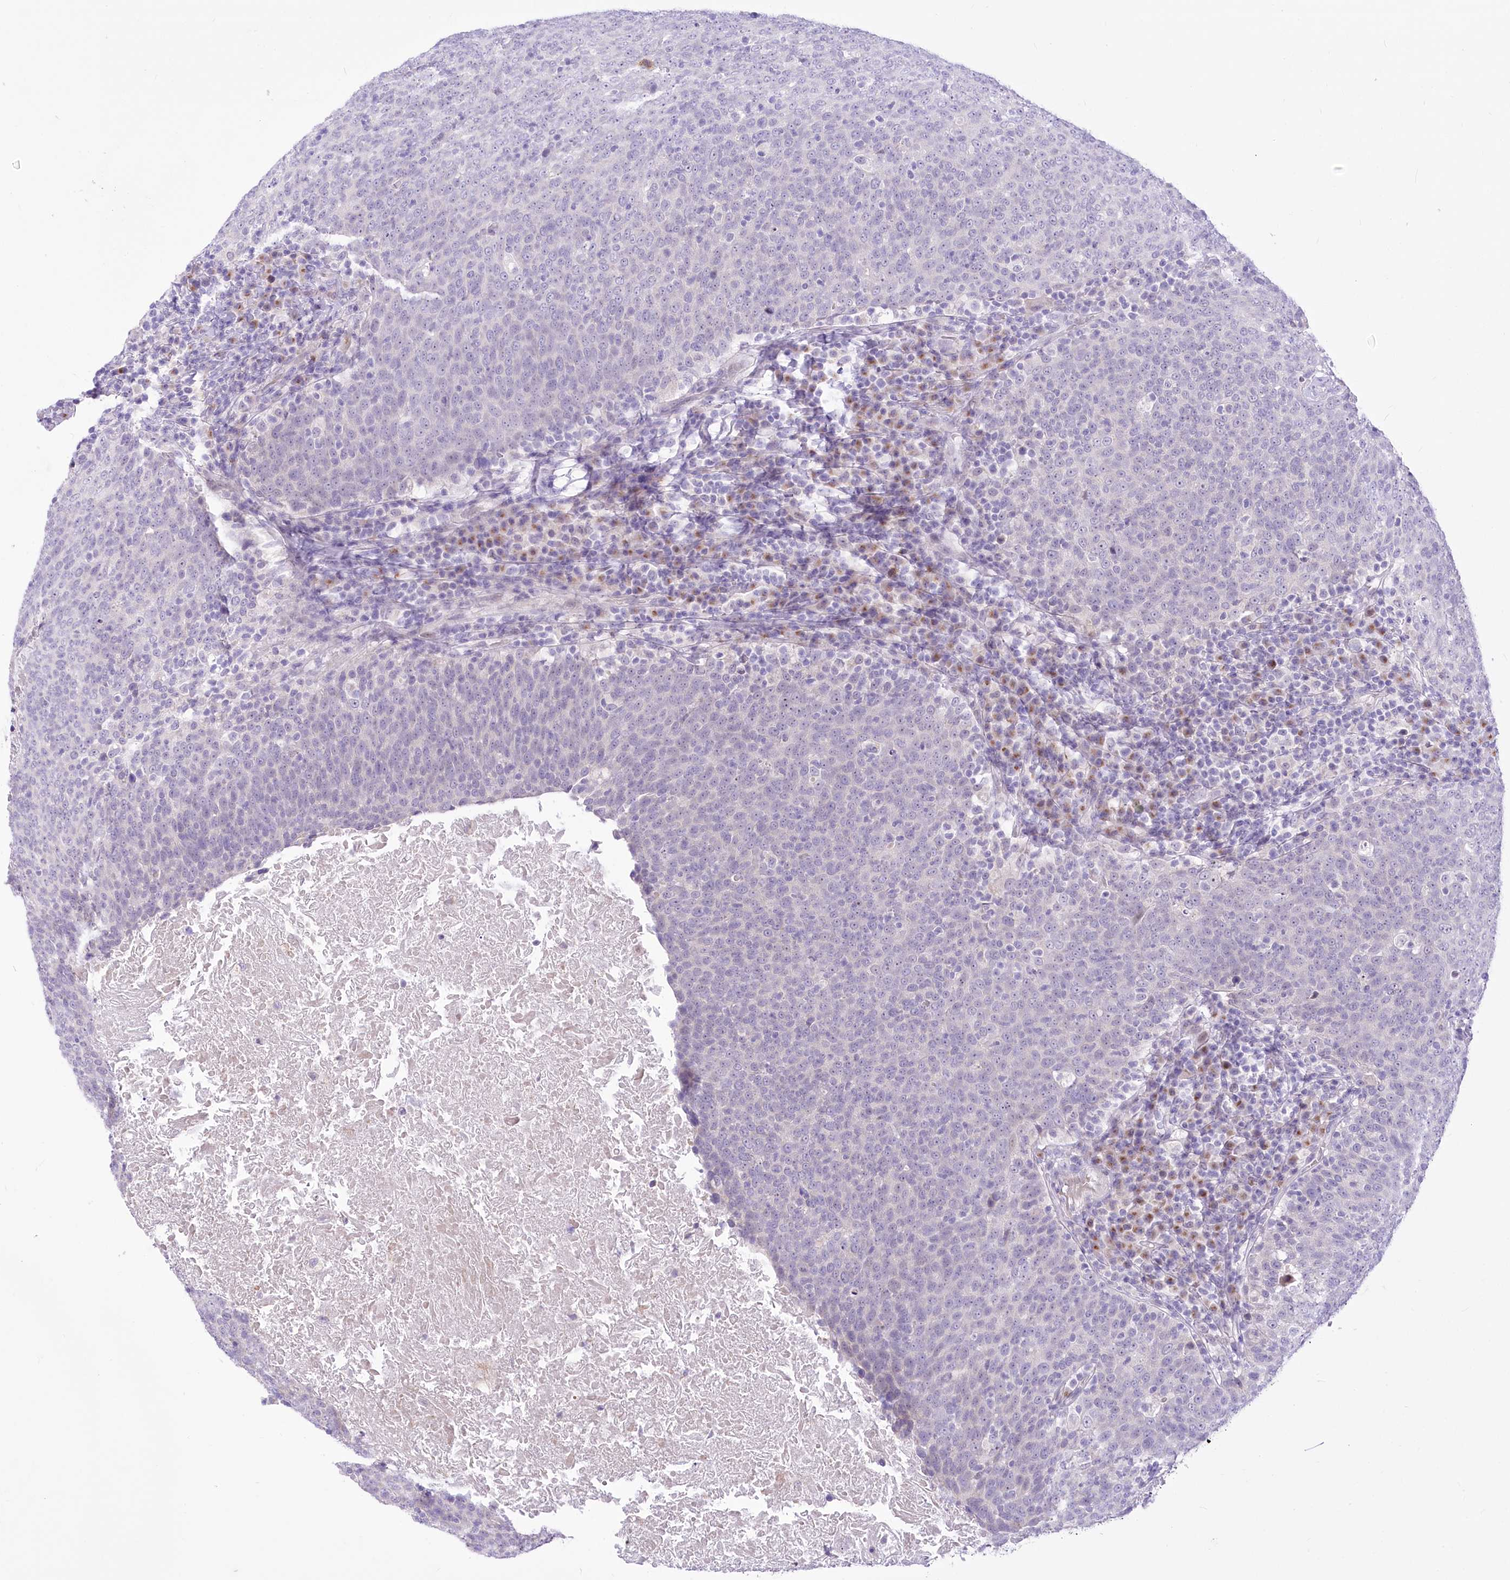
{"staining": {"intensity": "negative", "quantity": "none", "location": "none"}, "tissue": "head and neck cancer", "cell_type": "Tumor cells", "image_type": "cancer", "snomed": [{"axis": "morphology", "description": "Squamous cell carcinoma, NOS"}, {"axis": "morphology", "description": "Squamous cell carcinoma, metastatic, NOS"}, {"axis": "topography", "description": "Lymph node"}, {"axis": "topography", "description": "Head-Neck"}], "caption": "DAB (3,3'-diaminobenzidine) immunohistochemical staining of human head and neck cancer demonstrates no significant staining in tumor cells.", "gene": "BEND7", "patient": {"sex": "male", "age": 62}}